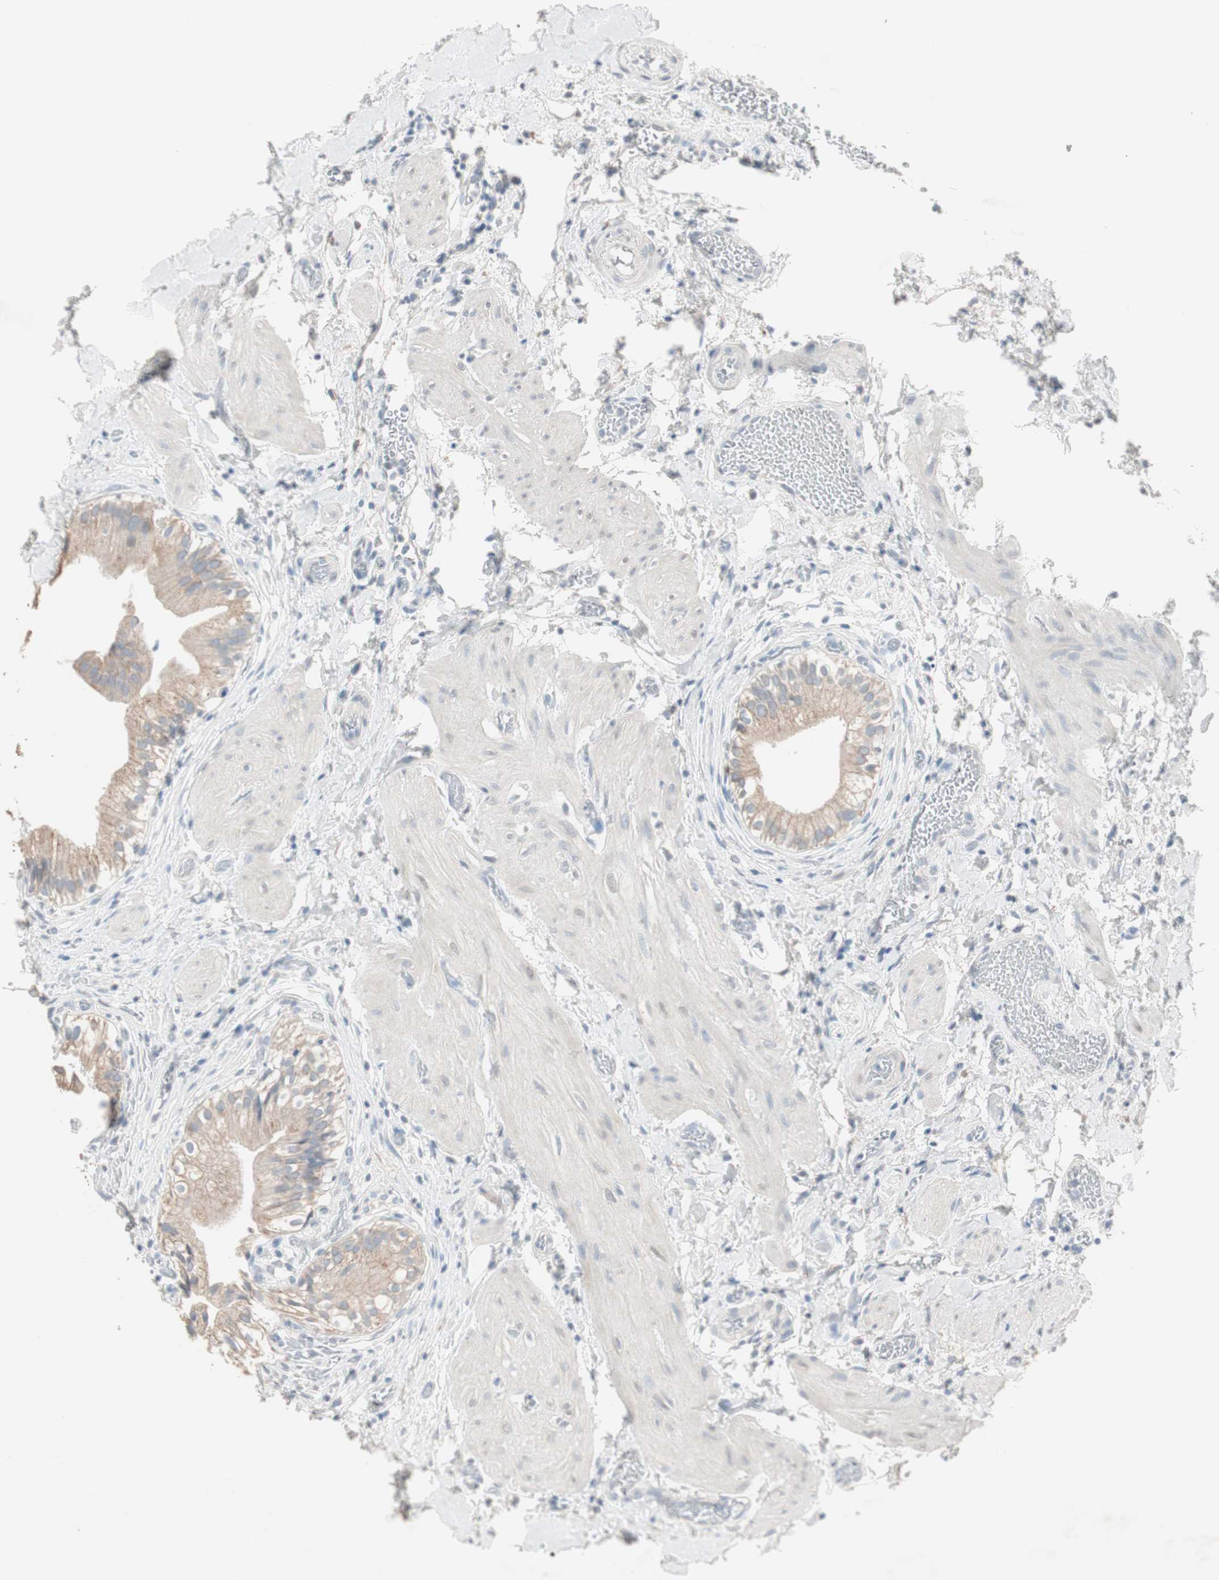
{"staining": {"intensity": "weak", "quantity": ">75%", "location": "cytoplasmic/membranous"}, "tissue": "gallbladder", "cell_type": "Glandular cells", "image_type": "normal", "snomed": [{"axis": "morphology", "description": "Normal tissue, NOS"}, {"axis": "topography", "description": "Gallbladder"}], "caption": "Brown immunohistochemical staining in benign gallbladder displays weak cytoplasmic/membranous positivity in about >75% of glandular cells.", "gene": "KHK", "patient": {"sex": "male", "age": 65}}